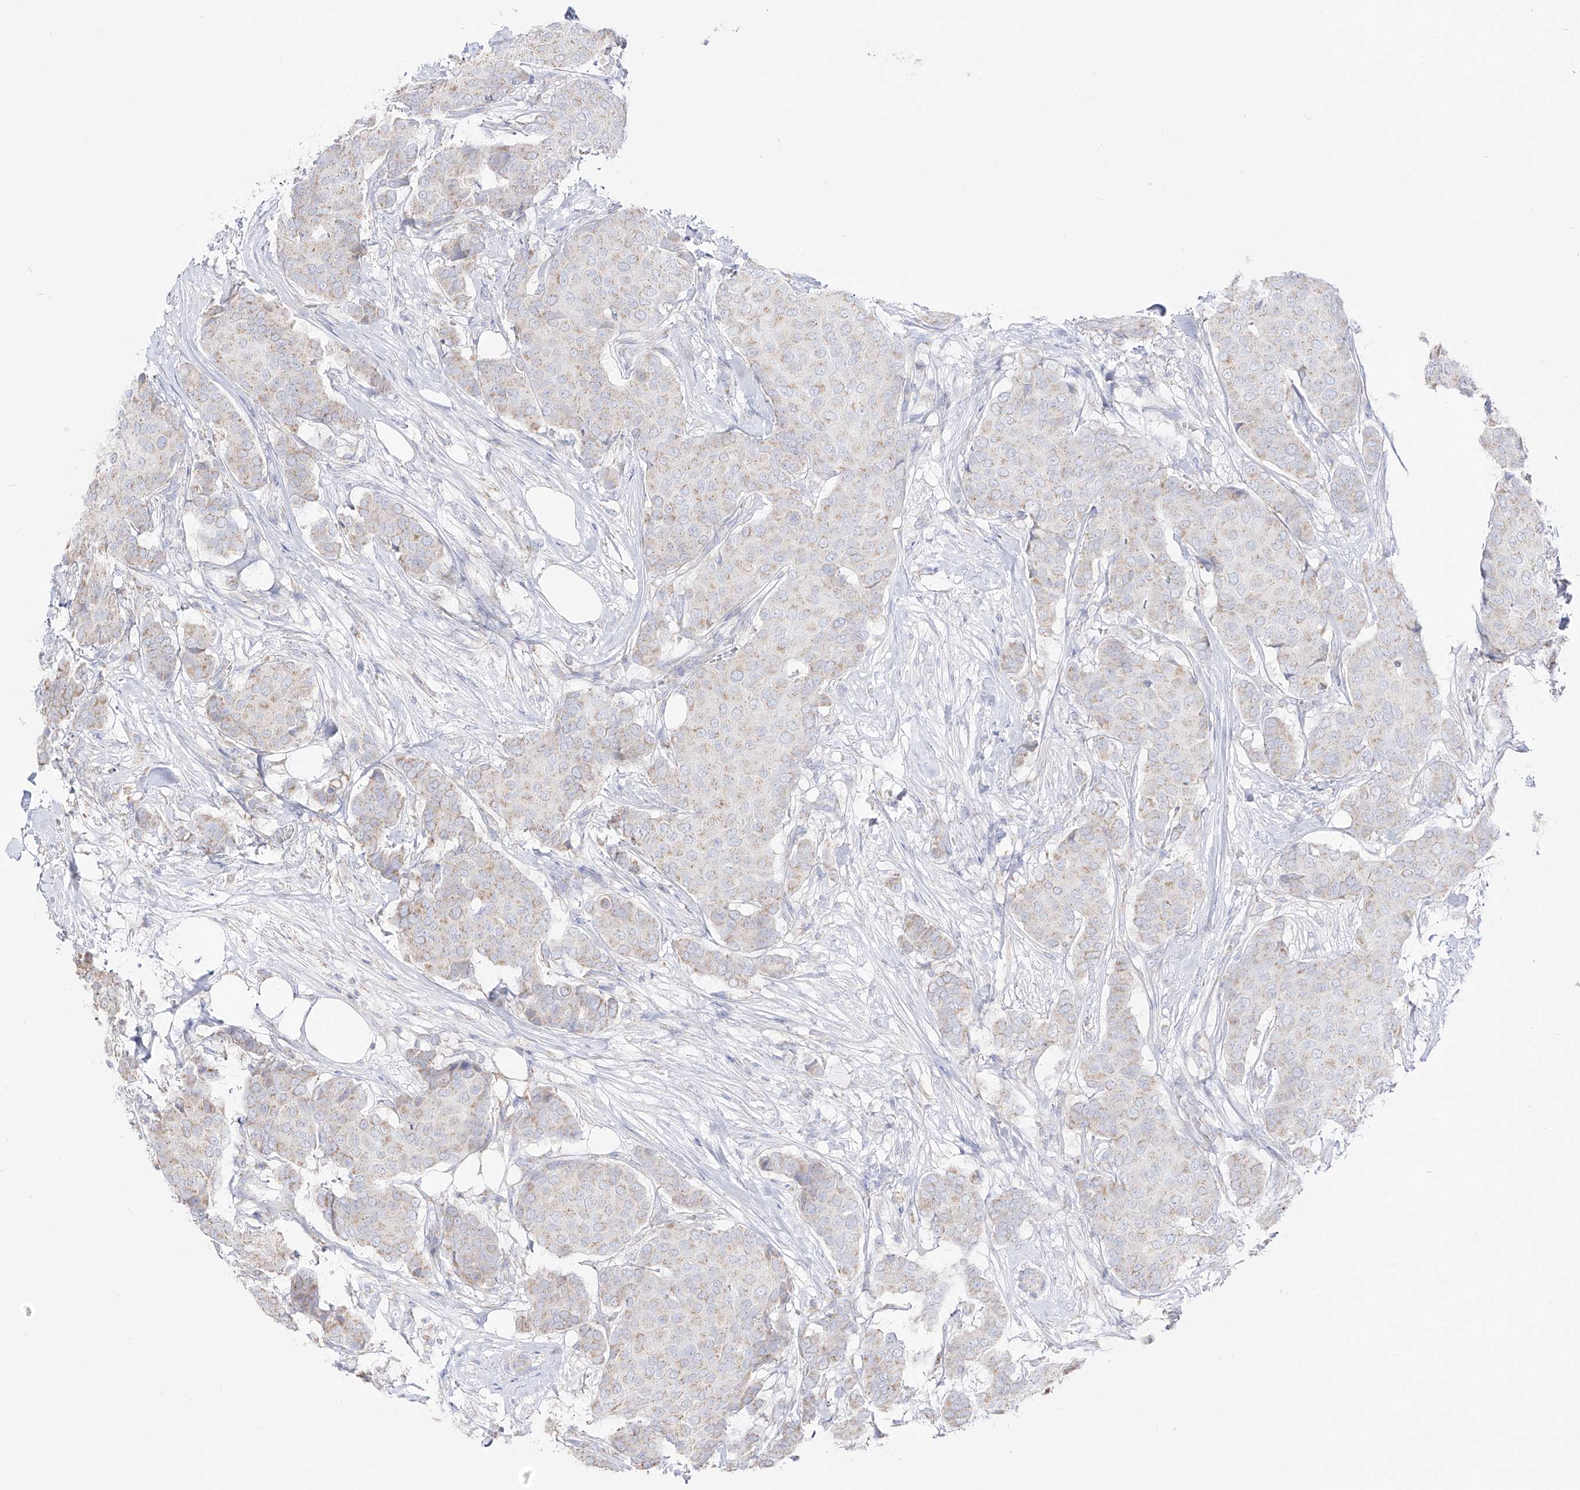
{"staining": {"intensity": "weak", "quantity": "25%-75%", "location": "cytoplasmic/membranous"}, "tissue": "breast cancer", "cell_type": "Tumor cells", "image_type": "cancer", "snomed": [{"axis": "morphology", "description": "Duct carcinoma"}, {"axis": "topography", "description": "Breast"}], "caption": "Immunohistochemistry staining of invasive ductal carcinoma (breast), which demonstrates low levels of weak cytoplasmic/membranous expression in approximately 25%-75% of tumor cells indicating weak cytoplasmic/membranous protein staining. The staining was performed using DAB (3,3'-diaminobenzidine) (brown) for protein detection and nuclei were counterstained in hematoxylin (blue).", "gene": "RCHY1", "patient": {"sex": "female", "age": 75}}